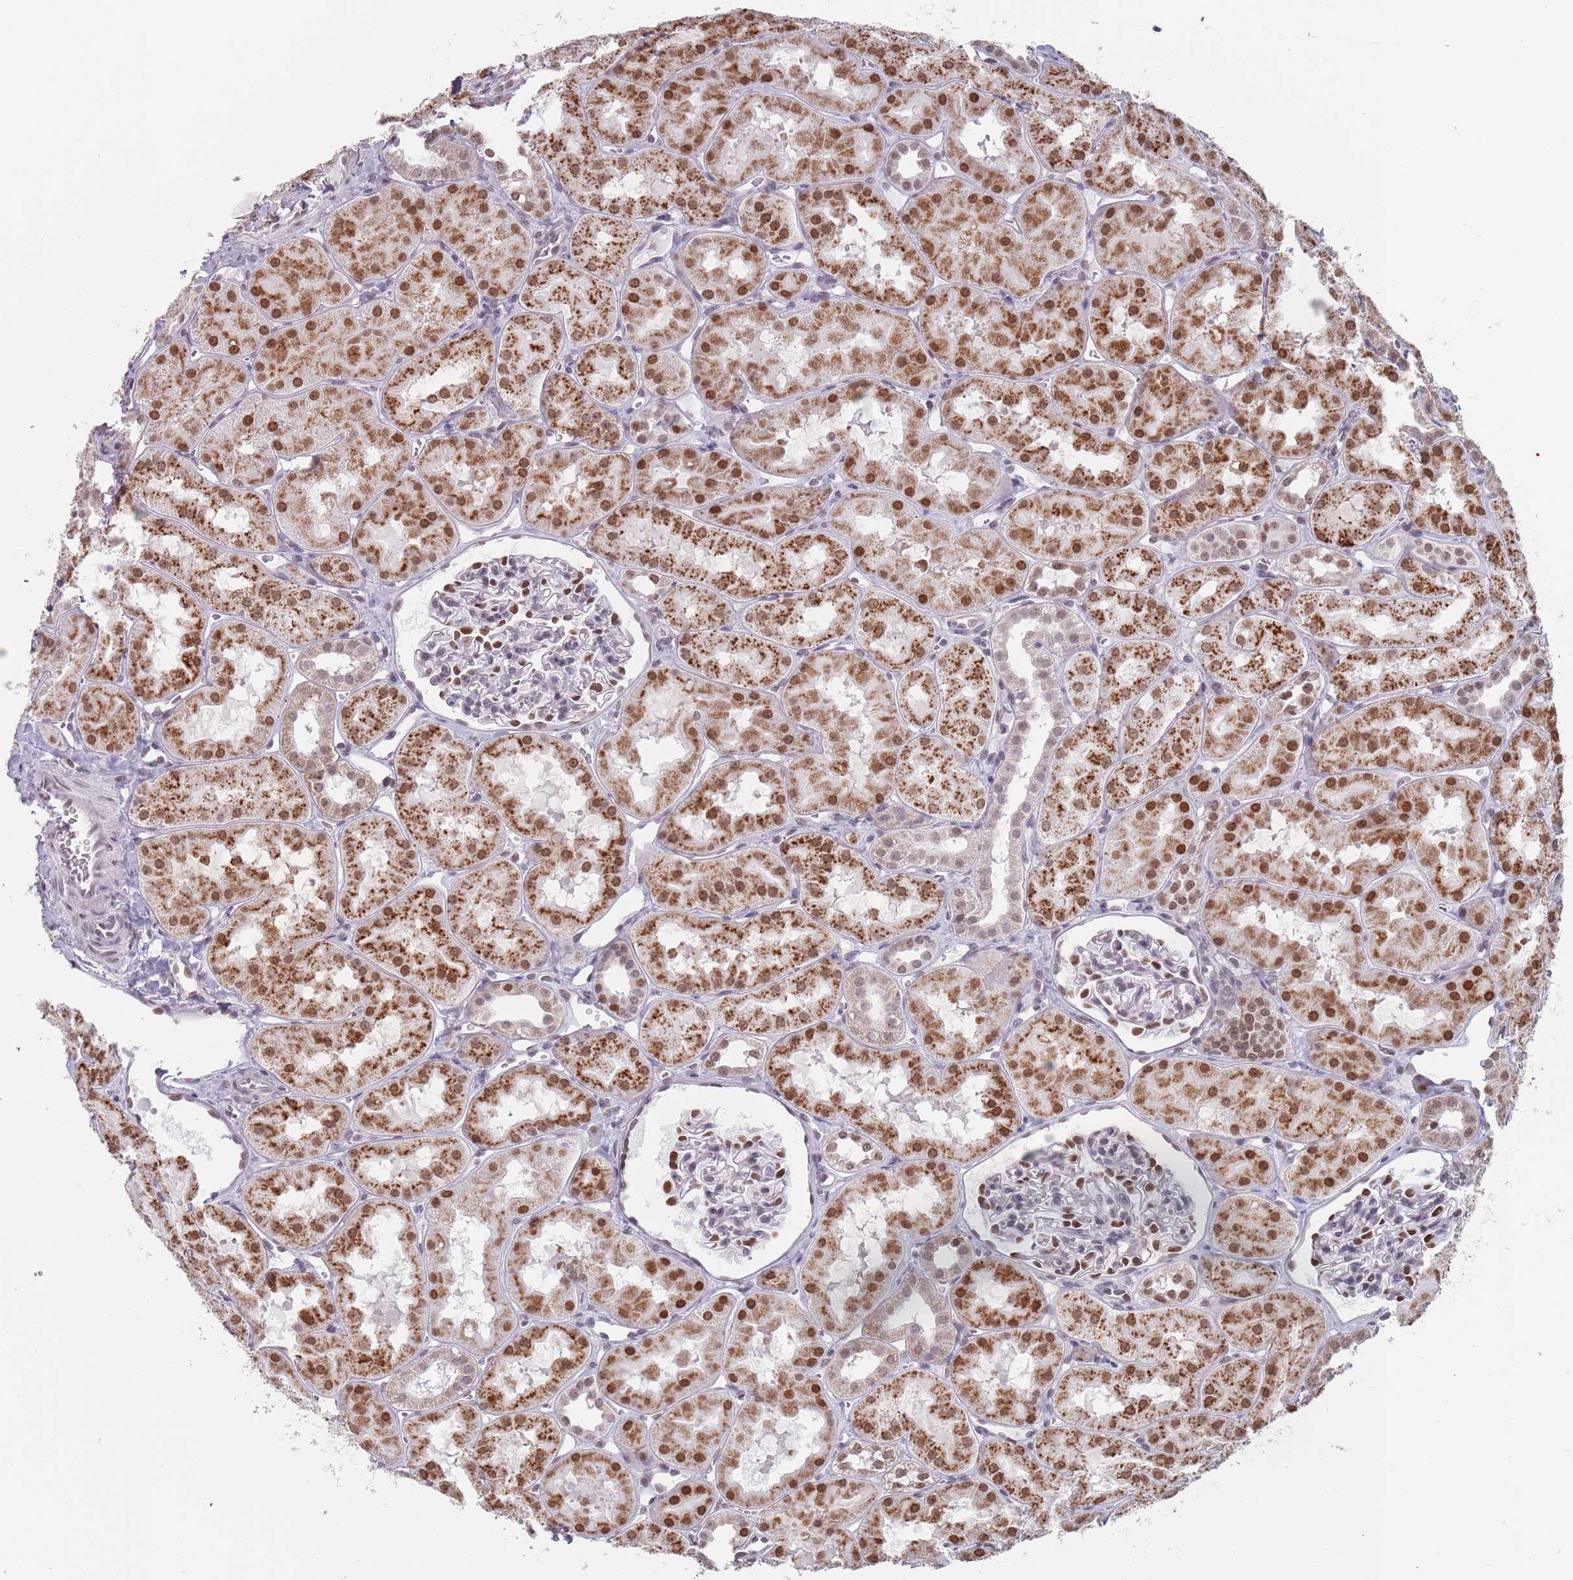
{"staining": {"intensity": "moderate", "quantity": "<25%", "location": "nuclear"}, "tissue": "kidney", "cell_type": "Cells in glomeruli", "image_type": "normal", "snomed": [{"axis": "morphology", "description": "Normal tissue, NOS"}, {"axis": "topography", "description": "Kidney"}, {"axis": "topography", "description": "Urinary bladder"}], "caption": "This is an image of immunohistochemistry staining of normal kidney, which shows moderate expression in the nuclear of cells in glomeruli.", "gene": "MFSD12", "patient": {"sex": "male", "age": 16}}